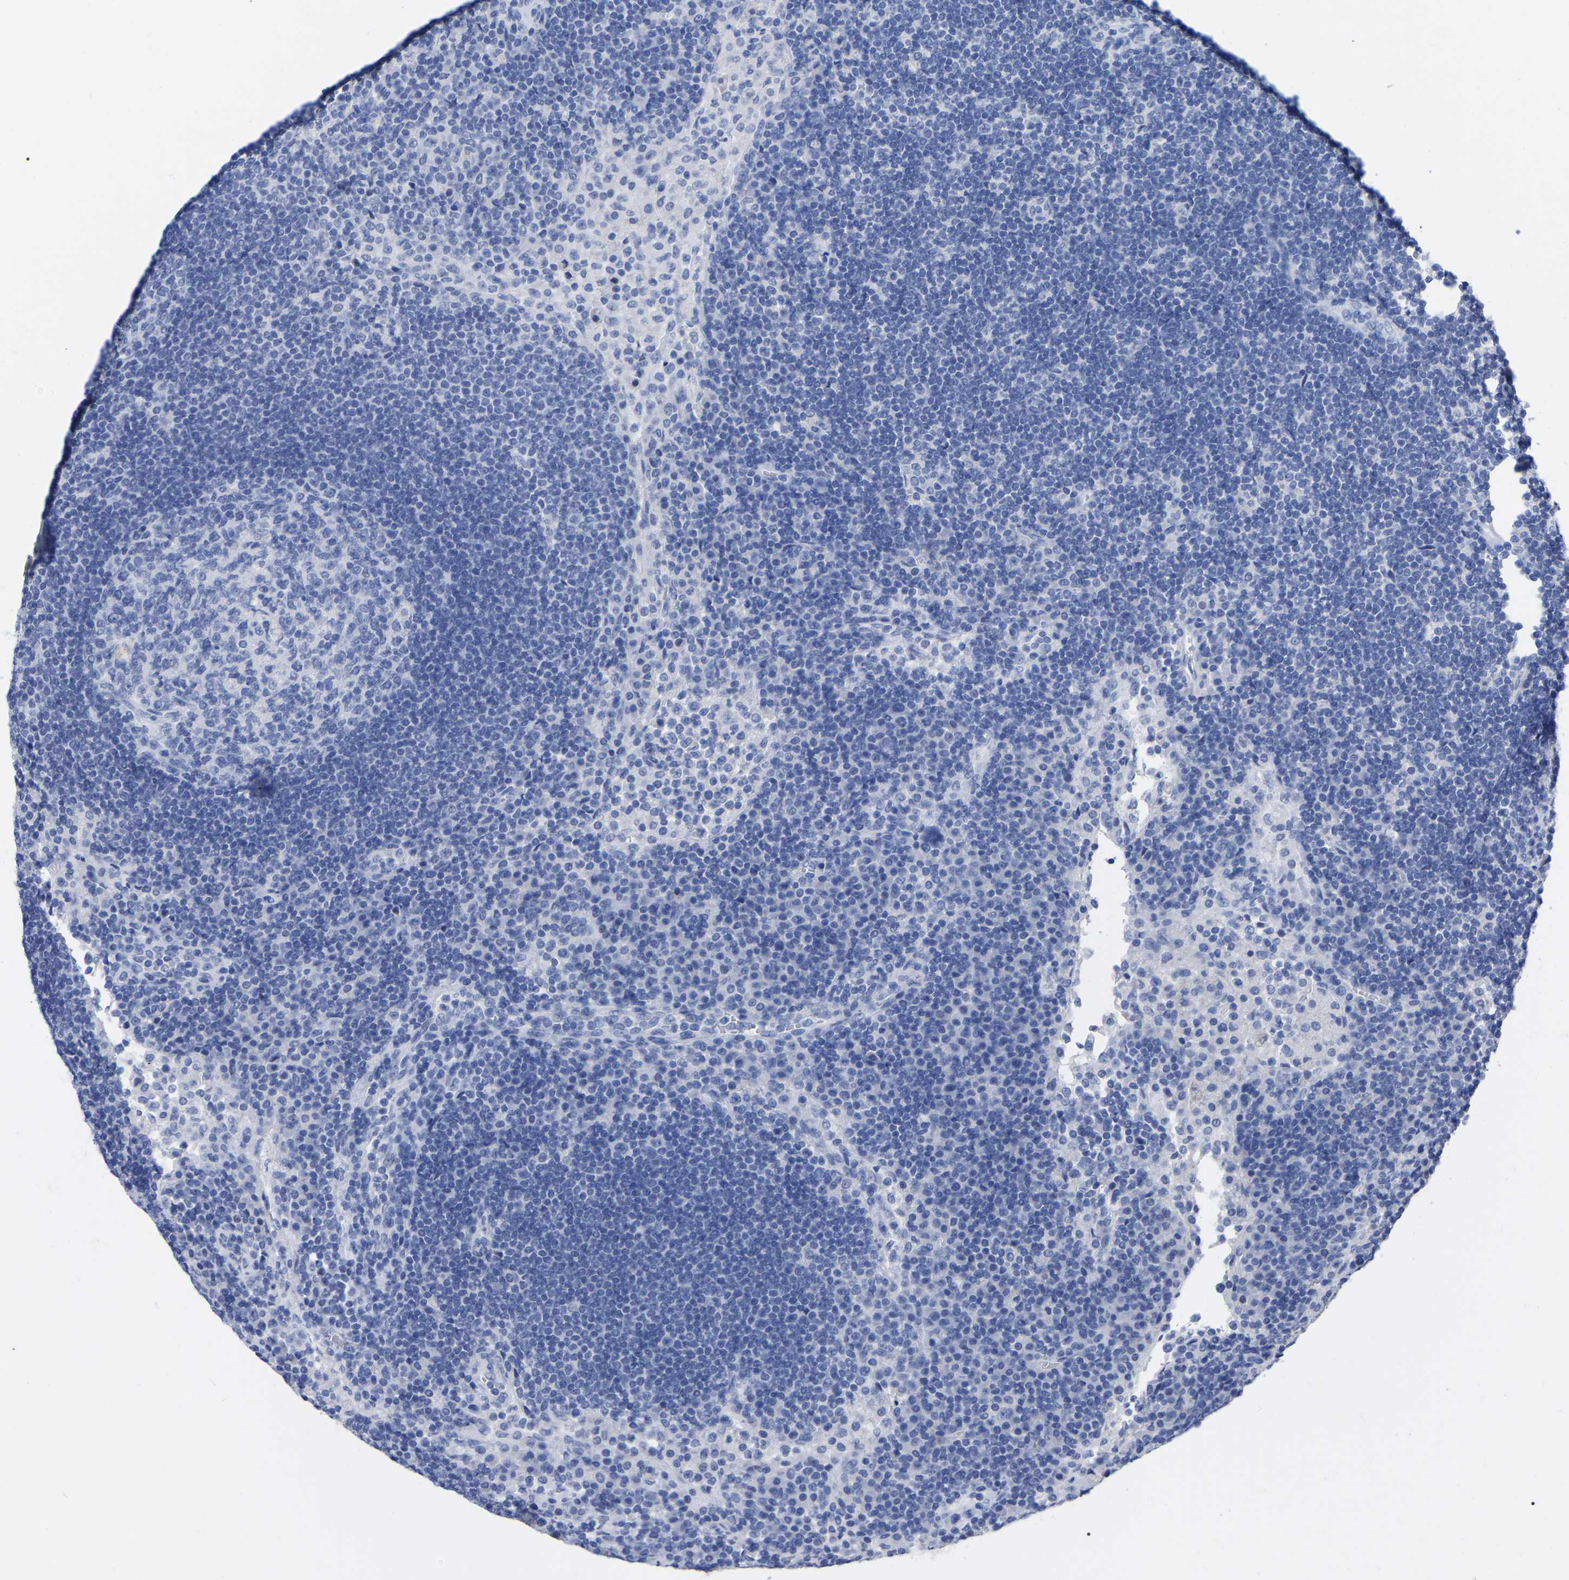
{"staining": {"intensity": "negative", "quantity": "none", "location": "none"}, "tissue": "lymph node", "cell_type": "Germinal center cells", "image_type": "normal", "snomed": [{"axis": "morphology", "description": "Normal tissue, NOS"}, {"axis": "topography", "description": "Lymph node"}], "caption": "The immunohistochemistry (IHC) micrograph has no significant staining in germinal center cells of lymph node. (Stains: DAB (3,3'-diaminobenzidine) IHC with hematoxylin counter stain, Microscopy: brightfield microscopy at high magnification).", "gene": "ANXA13", "patient": {"sex": "female", "age": 53}}